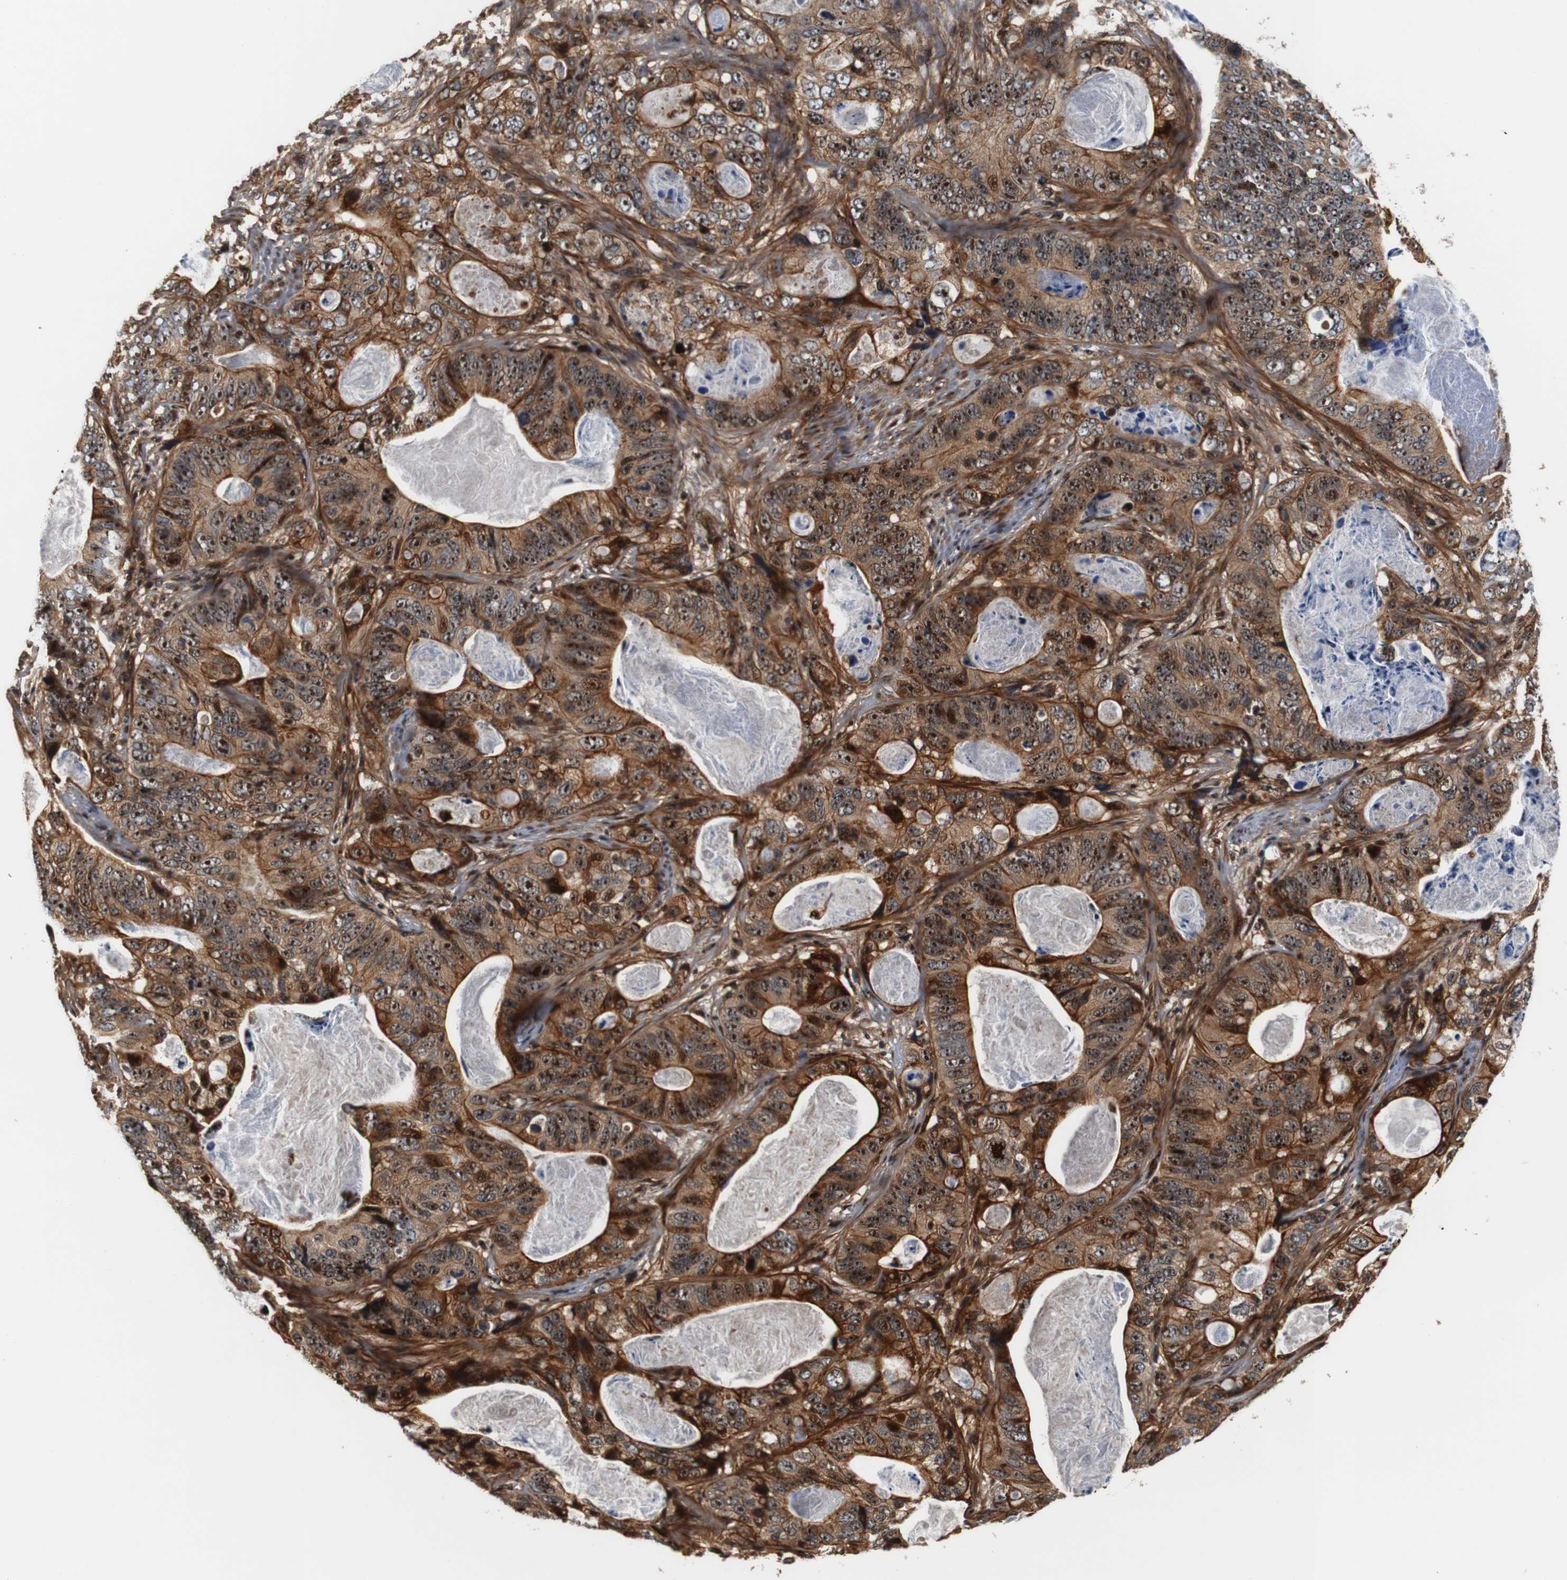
{"staining": {"intensity": "moderate", "quantity": ">75%", "location": "cytoplasmic/membranous,nuclear"}, "tissue": "stomach cancer", "cell_type": "Tumor cells", "image_type": "cancer", "snomed": [{"axis": "morphology", "description": "Adenocarcinoma, NOS"}, {"axis": "topography", "description": "Stomach"}], "caption": "Immunohistochemical staining of stomach adenocarcinoma displays medium levels of moderate cytoplasmic/membranous and nuclear staining in approximately >75% of tumor cells.", "gene": "LRP4", "patient": {"sex": "female", "age": 89}}